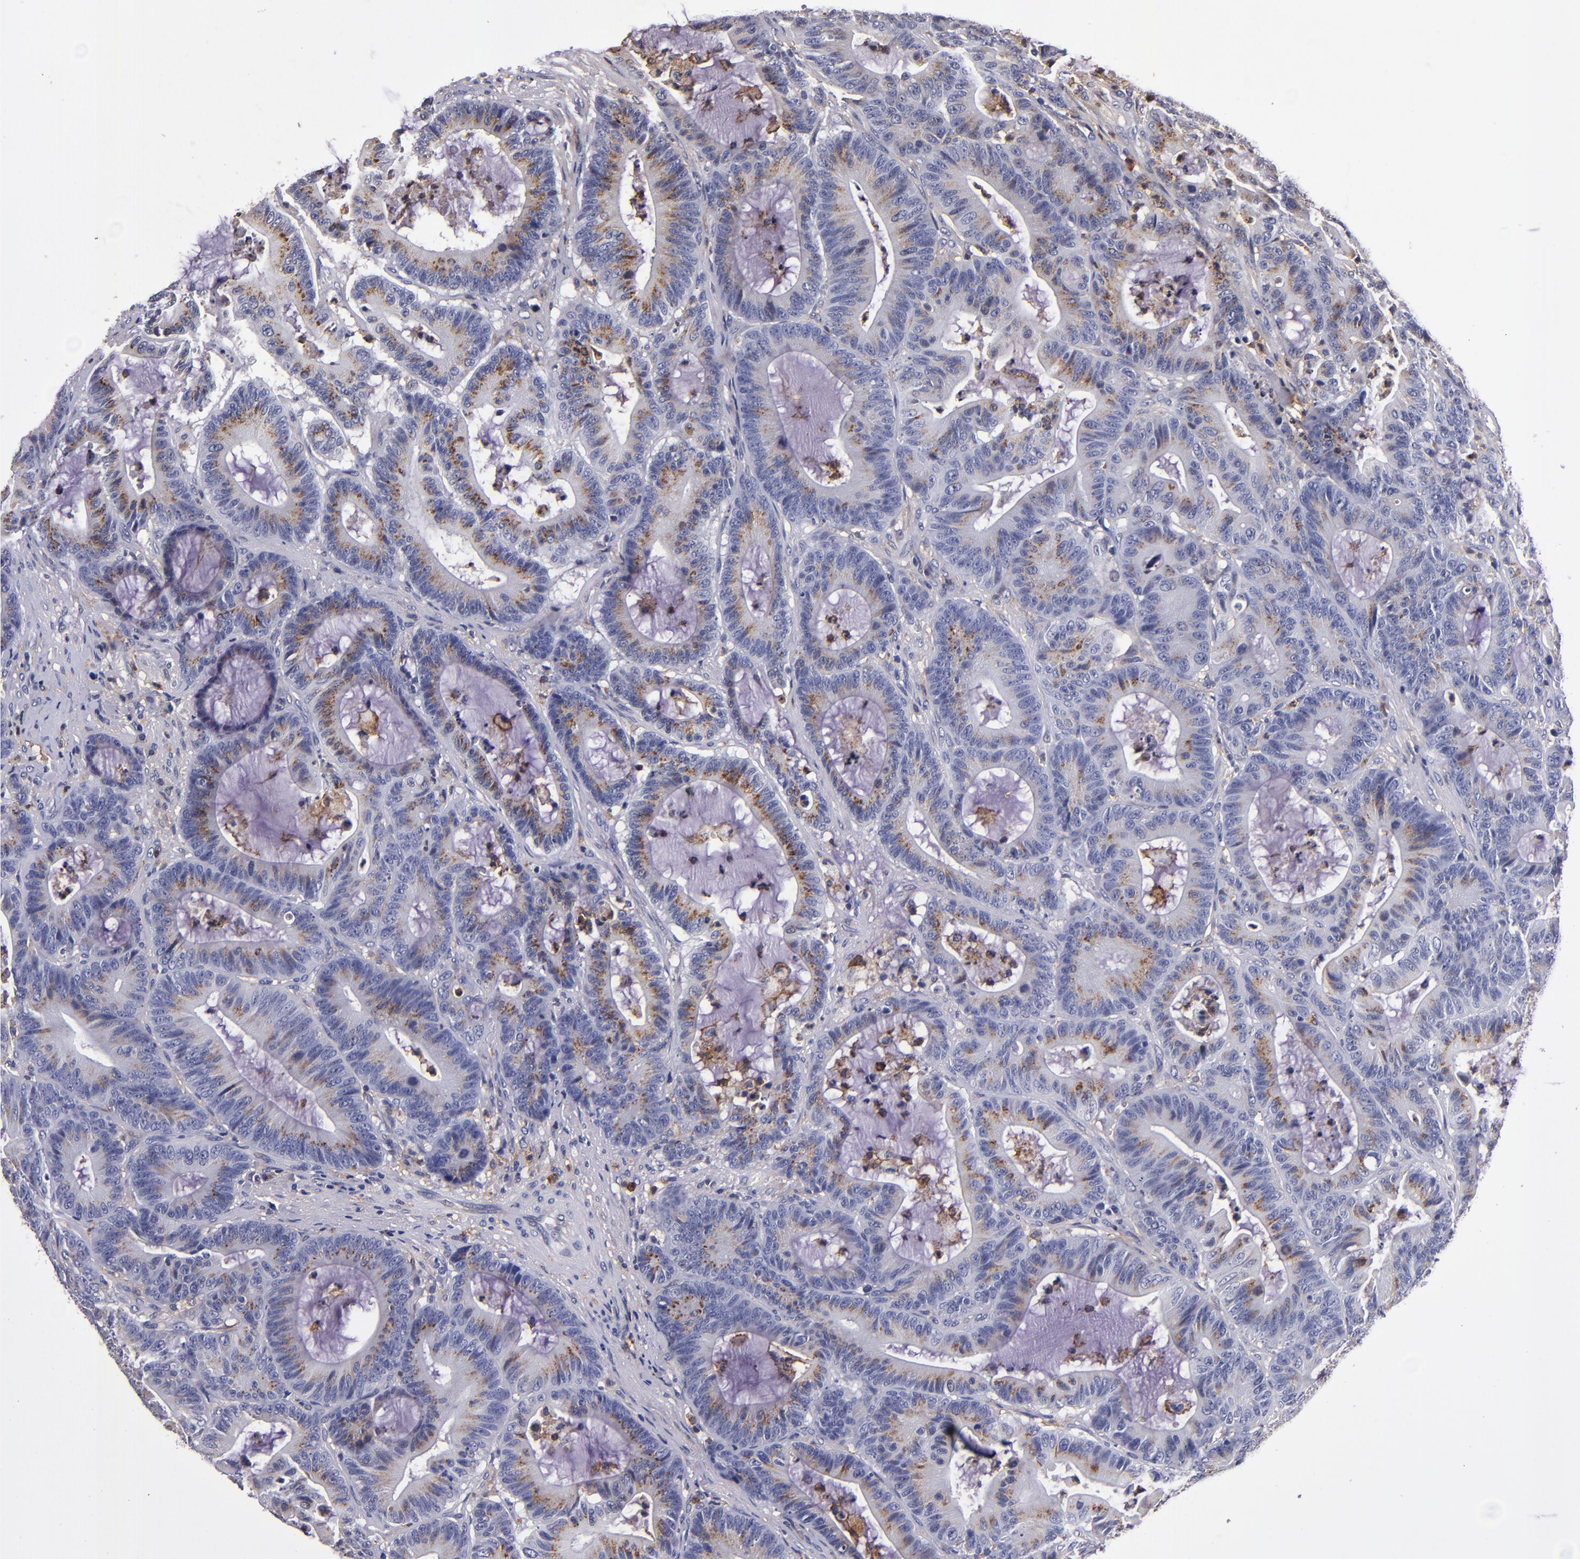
{"staining": {"intensity": "moderate", "quantity": "25%-75%", "location": "cytoplasmic/membranous"}, "tissue": "colorectal cancer", "cell_type": "Tumor cells", "image_type": "cancer", "snomed": [{"axis": "morphology", "description": "Adenocarcinoma, NOS"}, {"axis": "topography", "description": "Colon"}], "caption": "Human adenocarcinoma (colorectal) stained with a brown dye exhibits moderate cytoplasmic/membranous positive expression in approximately 25%-75% of tumor cells.", "gene": "SIRPA", "patient": {"sex": "female", "age": 84}}